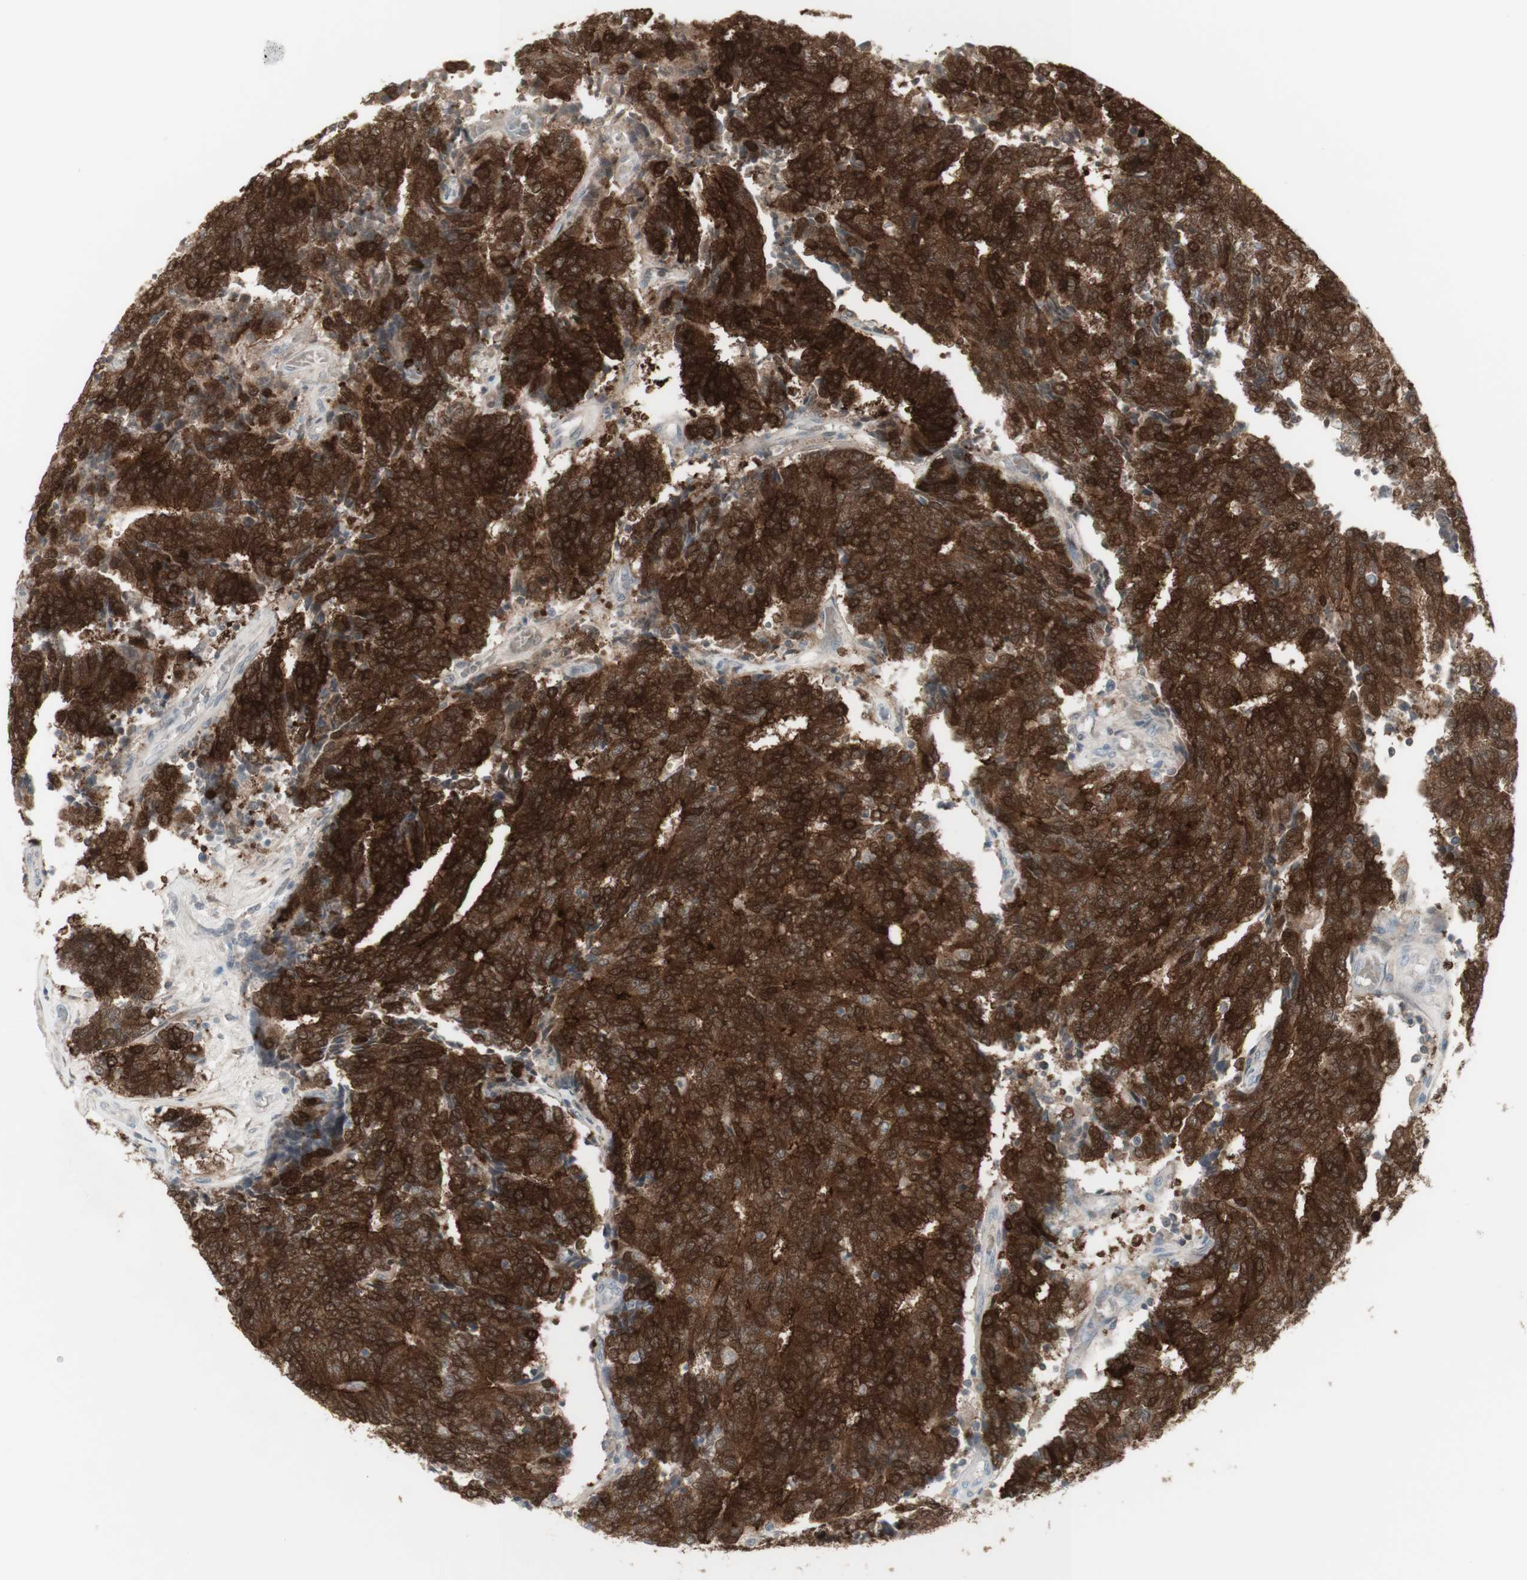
{"staining": {"intensity": "strong", "quantity": ">75%", "location": "cytoplasmic/membranous"}, "tissue": "prostate cancer", "cell_type": "Tumor cells", "image_type": "cancer", "snomed": [{"axis": "morphology", "description": "Normal tissue, NOS"}, {"axis": "morphology", "description": "Adenocarcinoma, High grade"}, {"axis": "topography", "description": "Prostate"}, {"axis": "topography", "description": "Seminal veicle"}], "caption": "Strong cytoplasmic/membranous protein staining is seen in about >75% of tumor cells in prostate cancer (high-grade adenocarcinoma).", "gene": "C1orf116", "patient": {"sex": "male", "age": 55}}